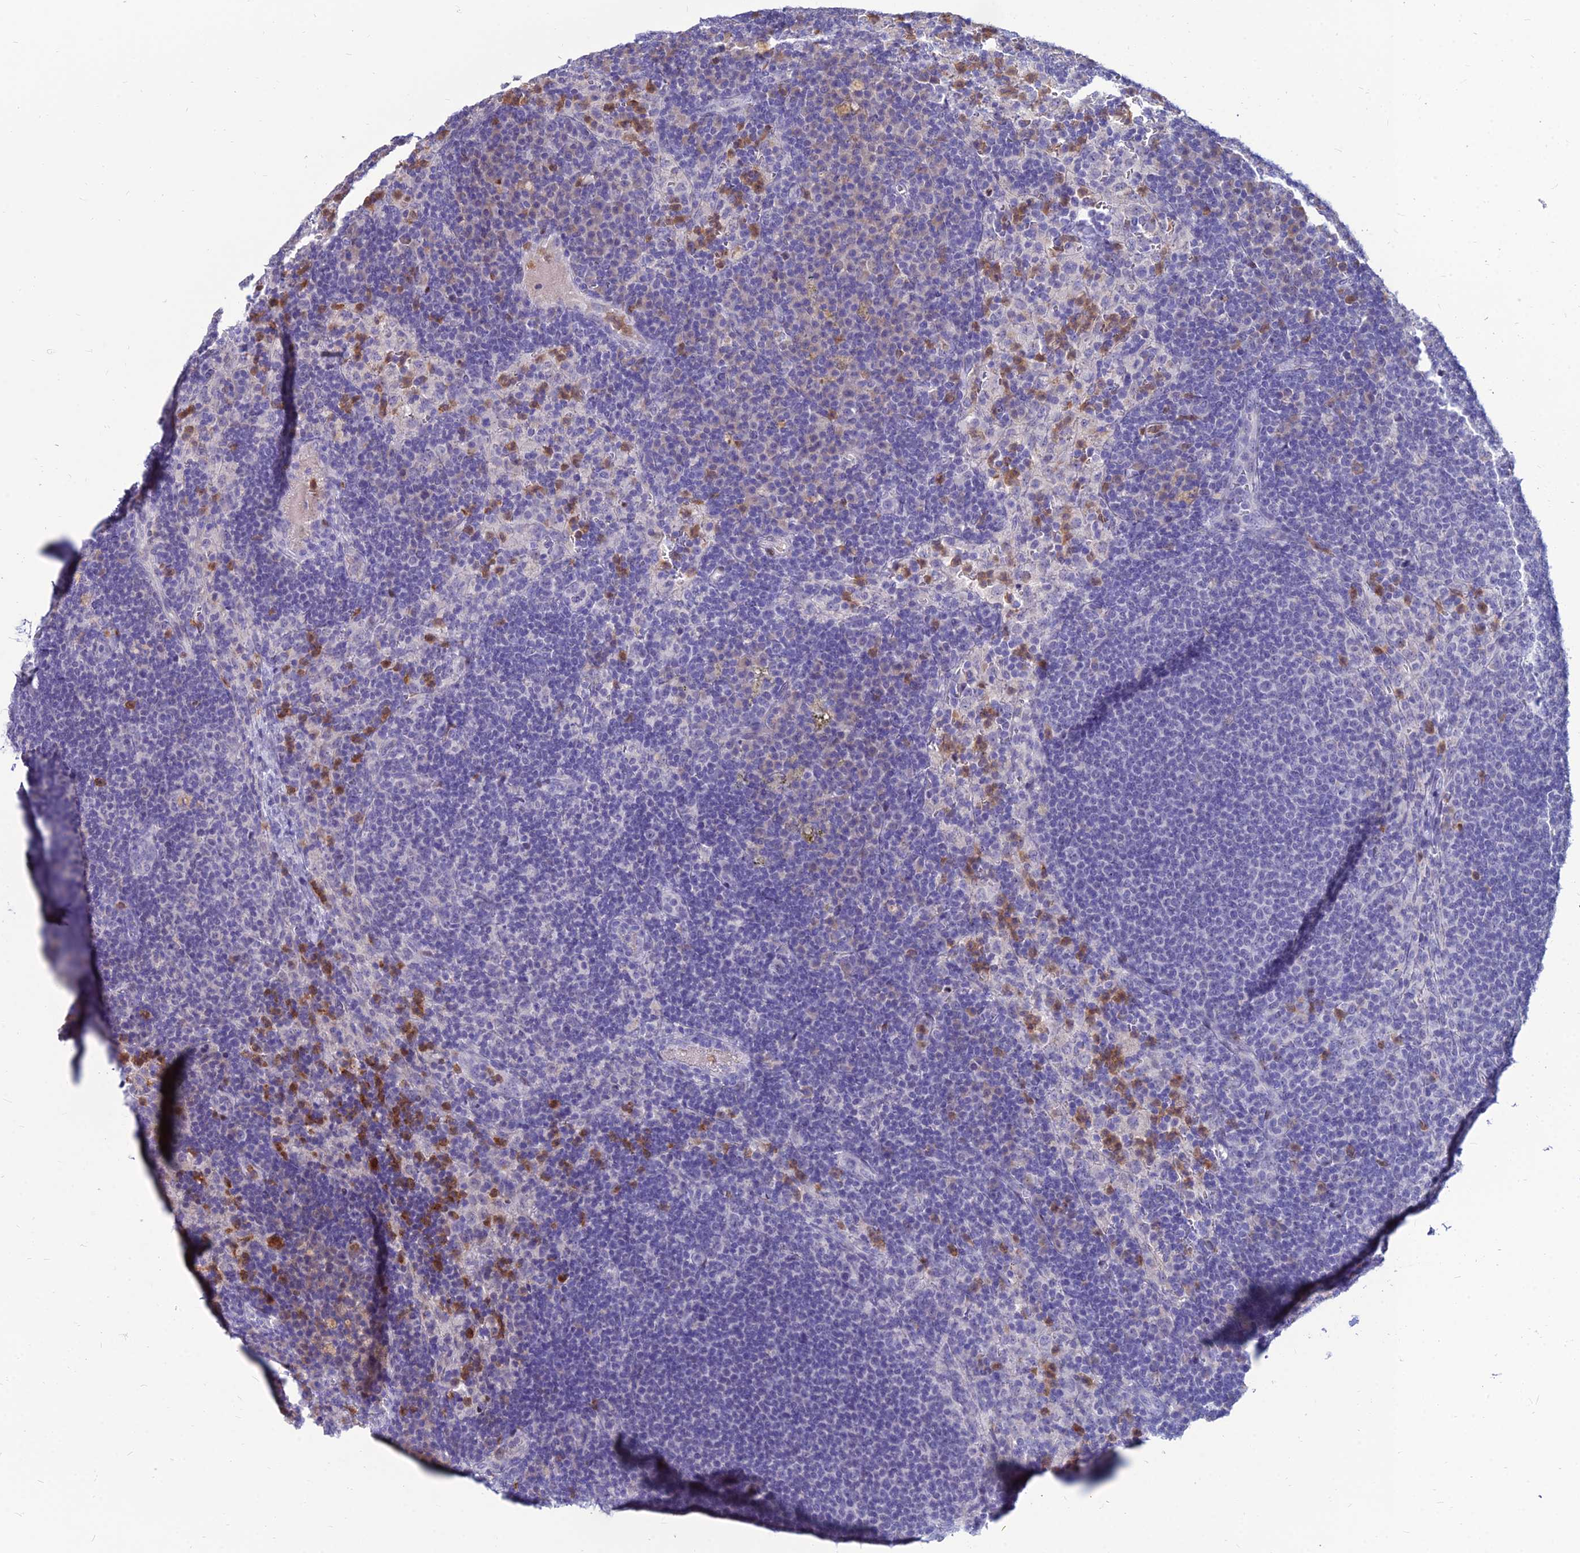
{"staining": {"intensity": "strong", "quantity": "<25%", "location": "cytoplasmic/membranous"}, "tissue": "lymph node", "cell_type": "Non-germinal center cells", "image_type": "normal", "snomed": [{"axis": "morphology", "description": "Normal tissue, NOS"}, {"axis": "topography", "description": "Lymph node"}], "caption": "A photomicrograph of lymph node stained for a protein demonstrates strong cytoplasmic/membranous brown staining in non-germinal center cells.", "gene": "GOLGA6A", "patient": {"sex": "female", "age": 70}}